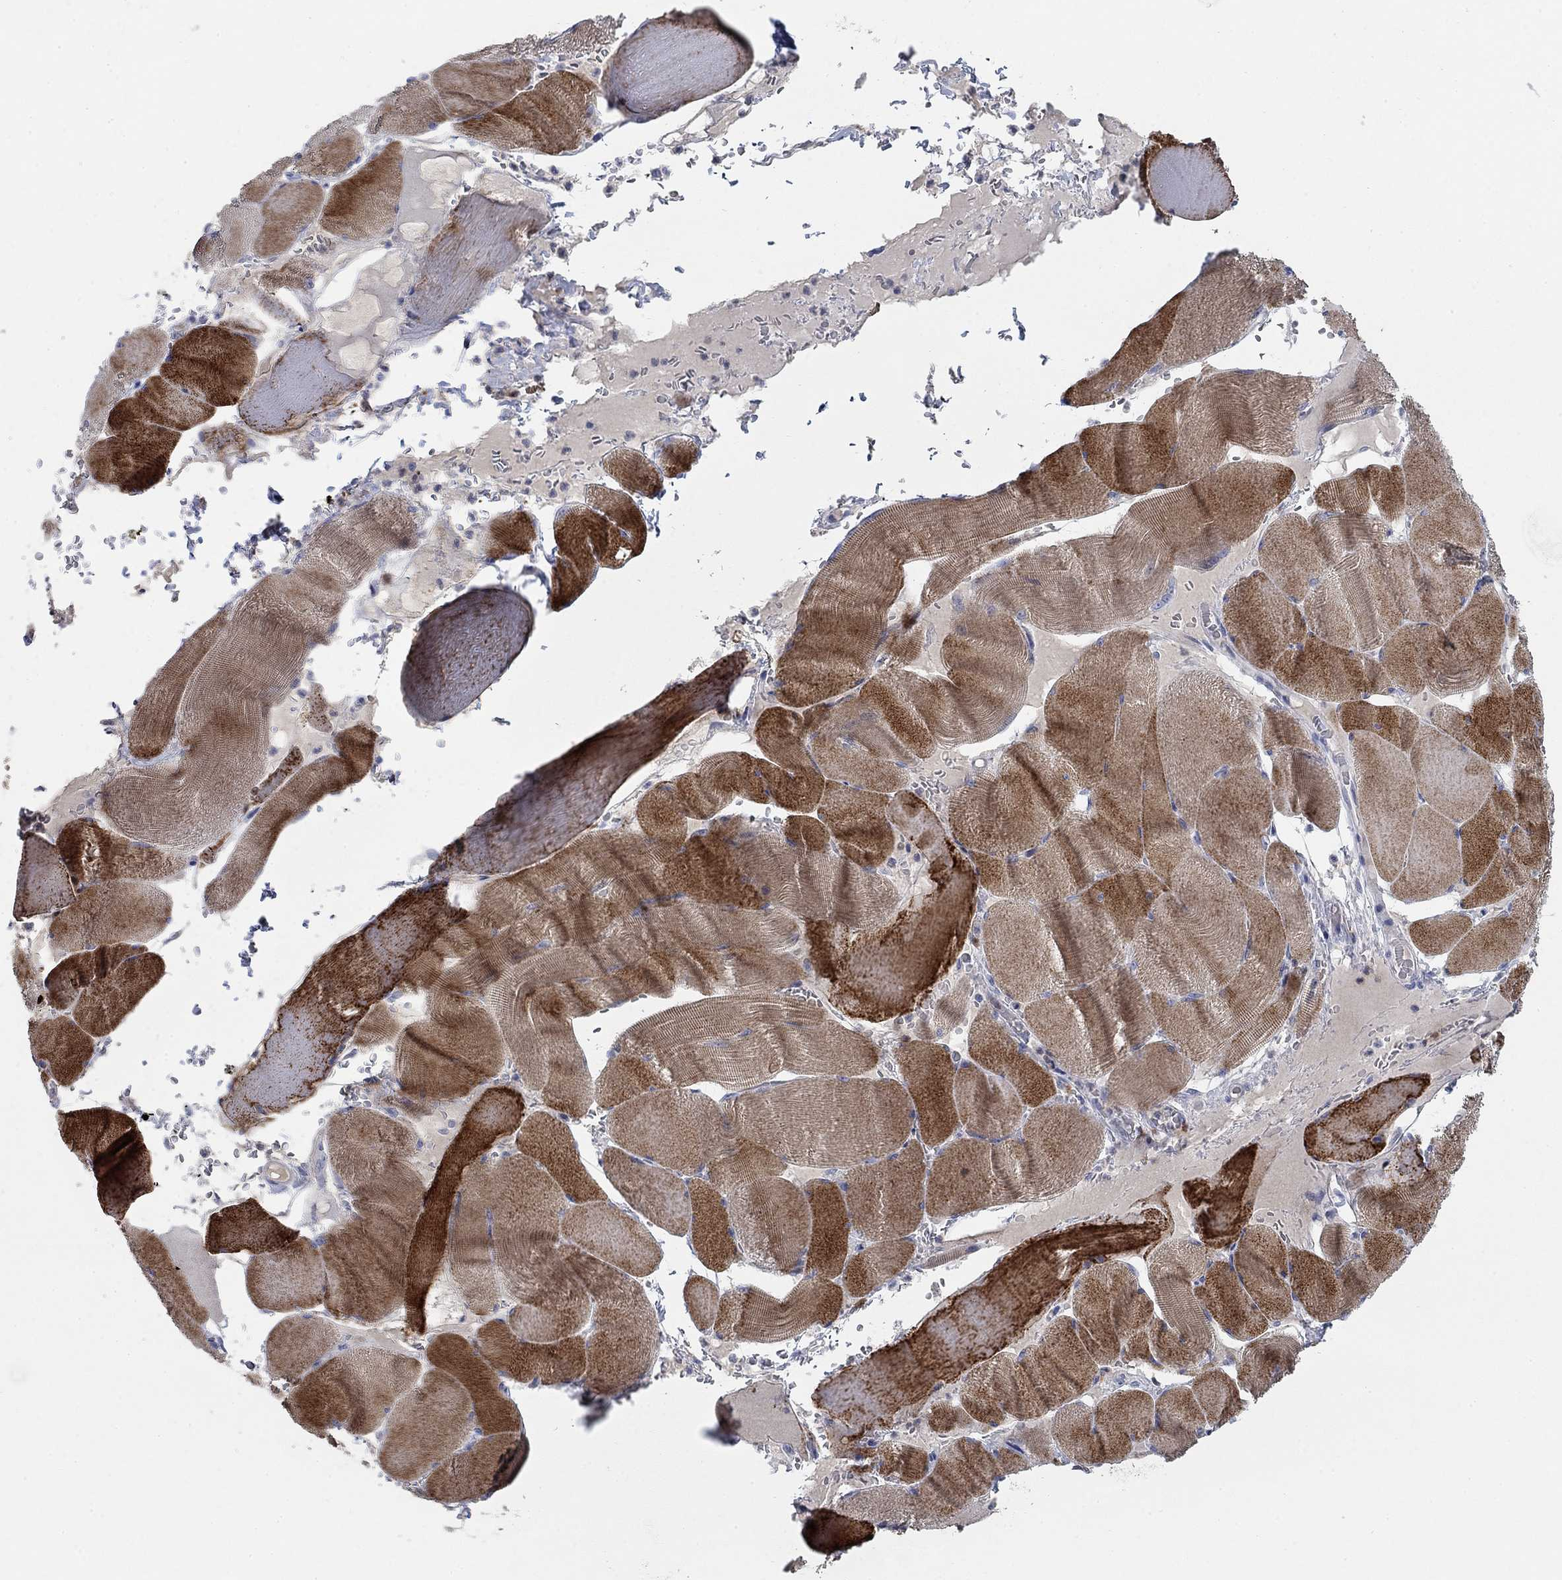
{"staining": {"intensity": "strong", "quantity": ">75%", "location": "cytoplasmic/membranous"}, "tissue": "skeletal muscle", "cell_type": "Myocytes", "image_type": "normal", "snomed": [{"axis": "morphology", "description": "Normal tissue, NOS"}, {"axis": "topography", "description": "Skeletal muscle"}], "caption": "Immunohistochemical staining of normal human skeletal muscle displays >75% levels of strong cytoplasmic/membranous protein expression in about >75% of myocytes. The staining was performed using DAB to visualize the protein expression in brown, while the nuclei were stained in blue with hematoxylin (Magnification: 20x).", "gene": "TMEM249", "patient": {"sex": "male", "age": 56}}